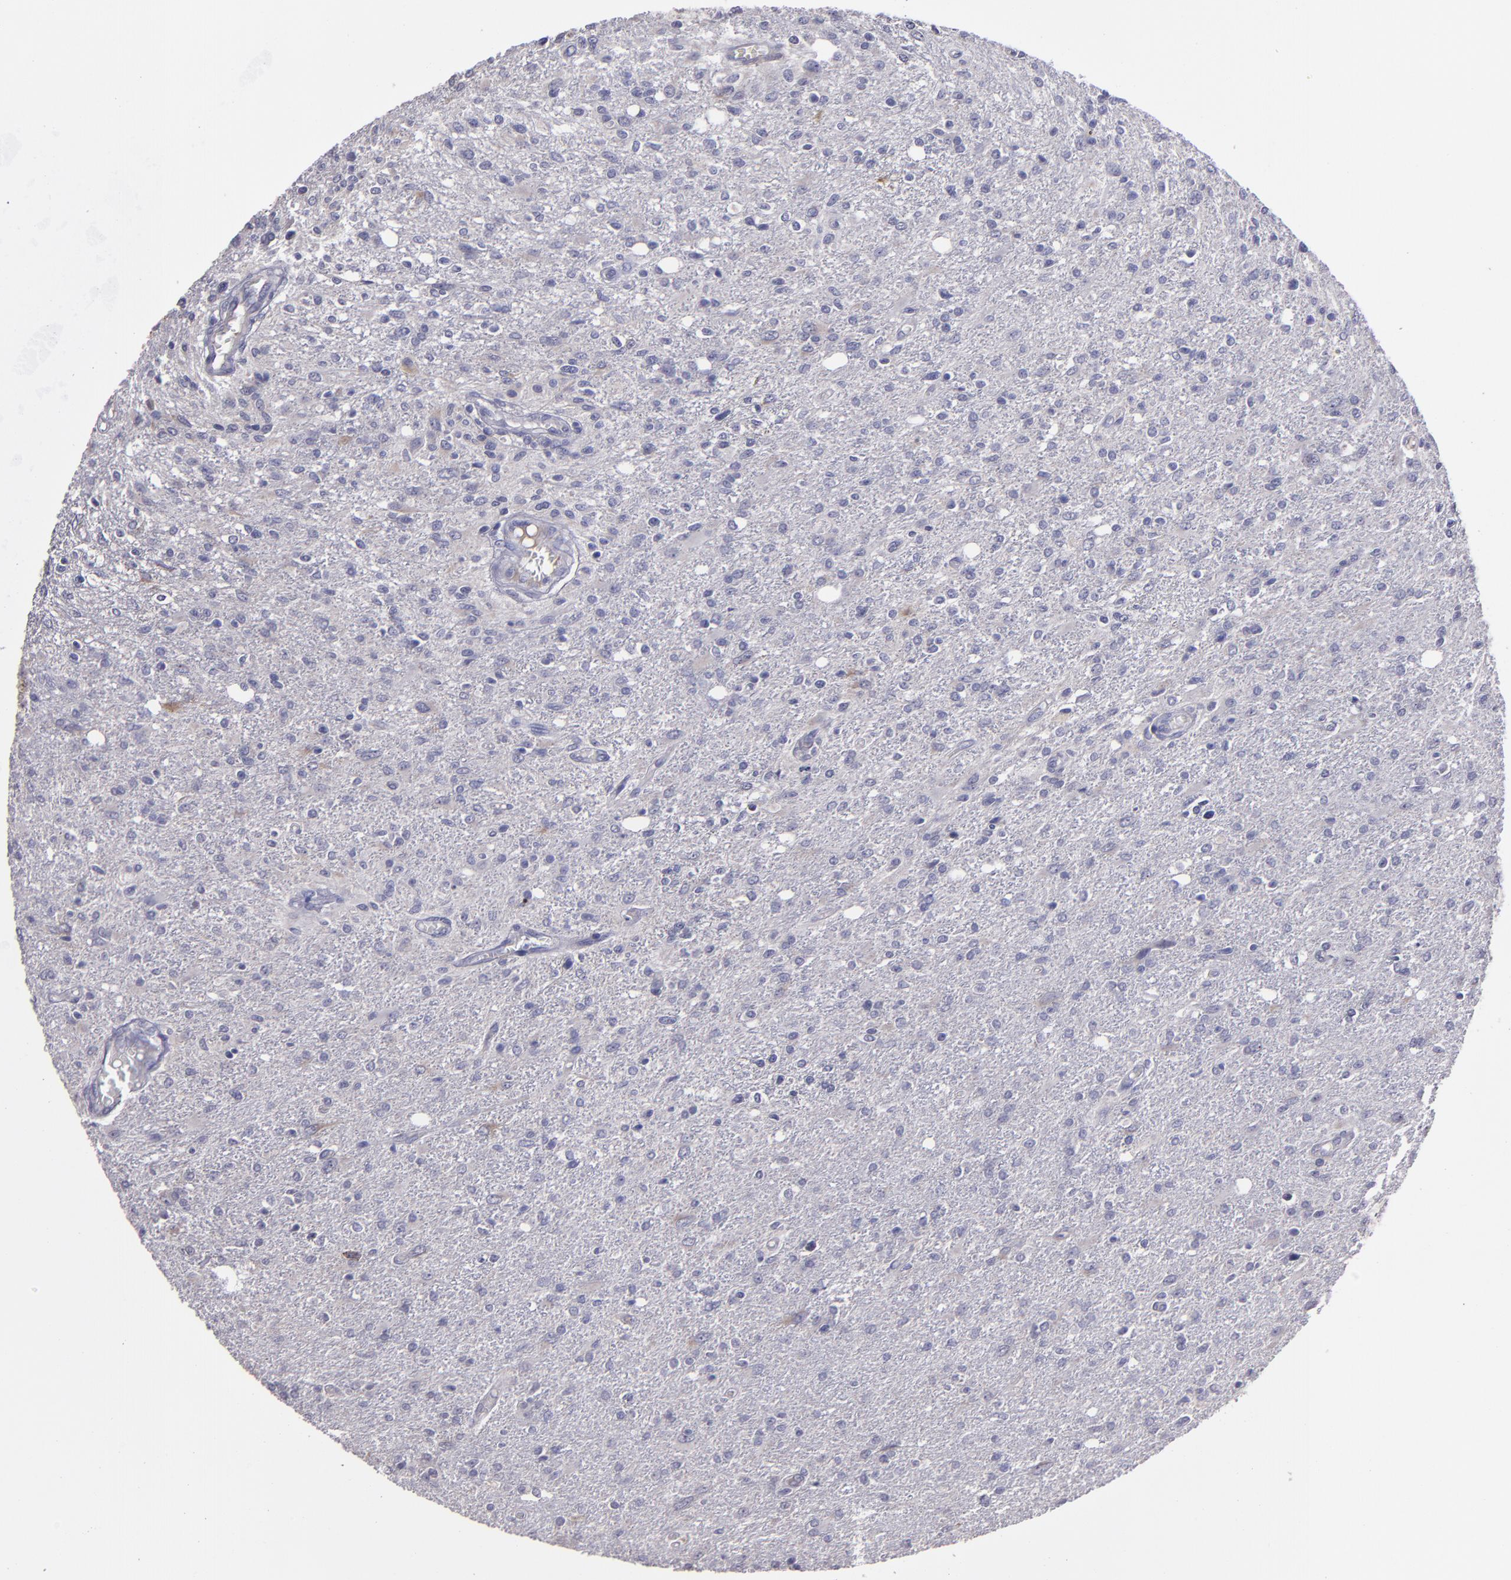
{"staining": {"intensity": "negative", "quantity": "none", "location": "none"}, "tissue": "glioma", "cell_type": "Tumor cells", "image_type": "cancer", "snomed": [{"axis": "morphology", "description": "Glioma, malignant, High grade"}, {"axis": "topography", "description": "Cerebral cortex"}], "caption": "Tumor cells are negative for brown protein staining in glioma.", "gene": "MASP1", "patient": {"sex": "male", "age": 76}}